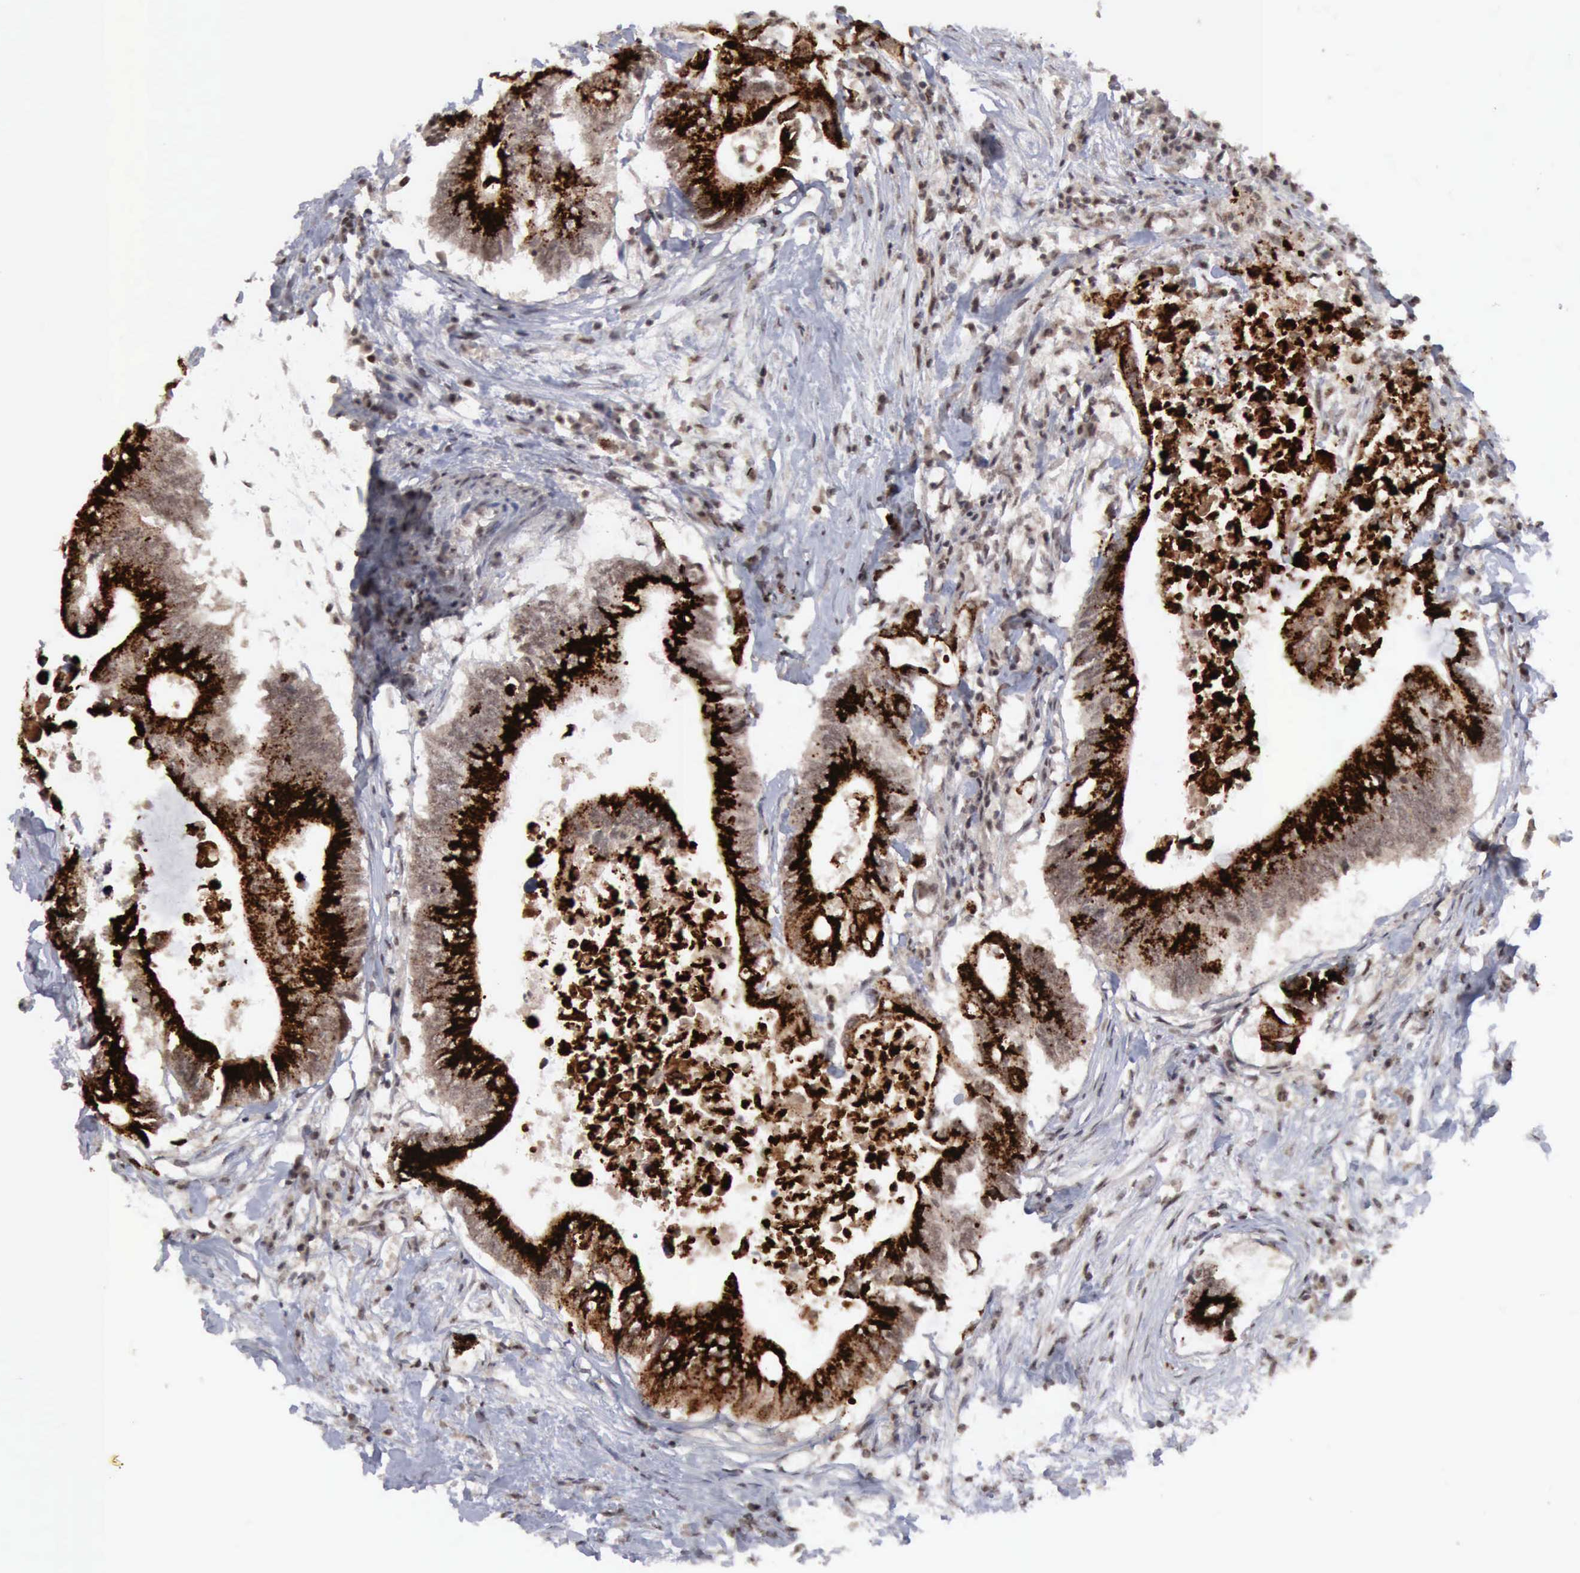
{"staining": {"intensity": "strong", "quantity": ">75%", "location": "cytoplasmic/membranous"}, "tissue": "colorectal cancer", "cell_type": "Tumor cells", "image_type": "cancer", "snomed": [{"axis": "morphology", "description": "Adenocarcinoma, NOS"}, {"axis": "topography", "description": "Colon"}], "caption": "Strong cytoplasmic/membranous positivity for a protein is identified in approximately >75% of tumor cells of colorectal cancer using IHC.", "gene": "CDKN2A", "patient": {"sex": "male", "age": 71}}